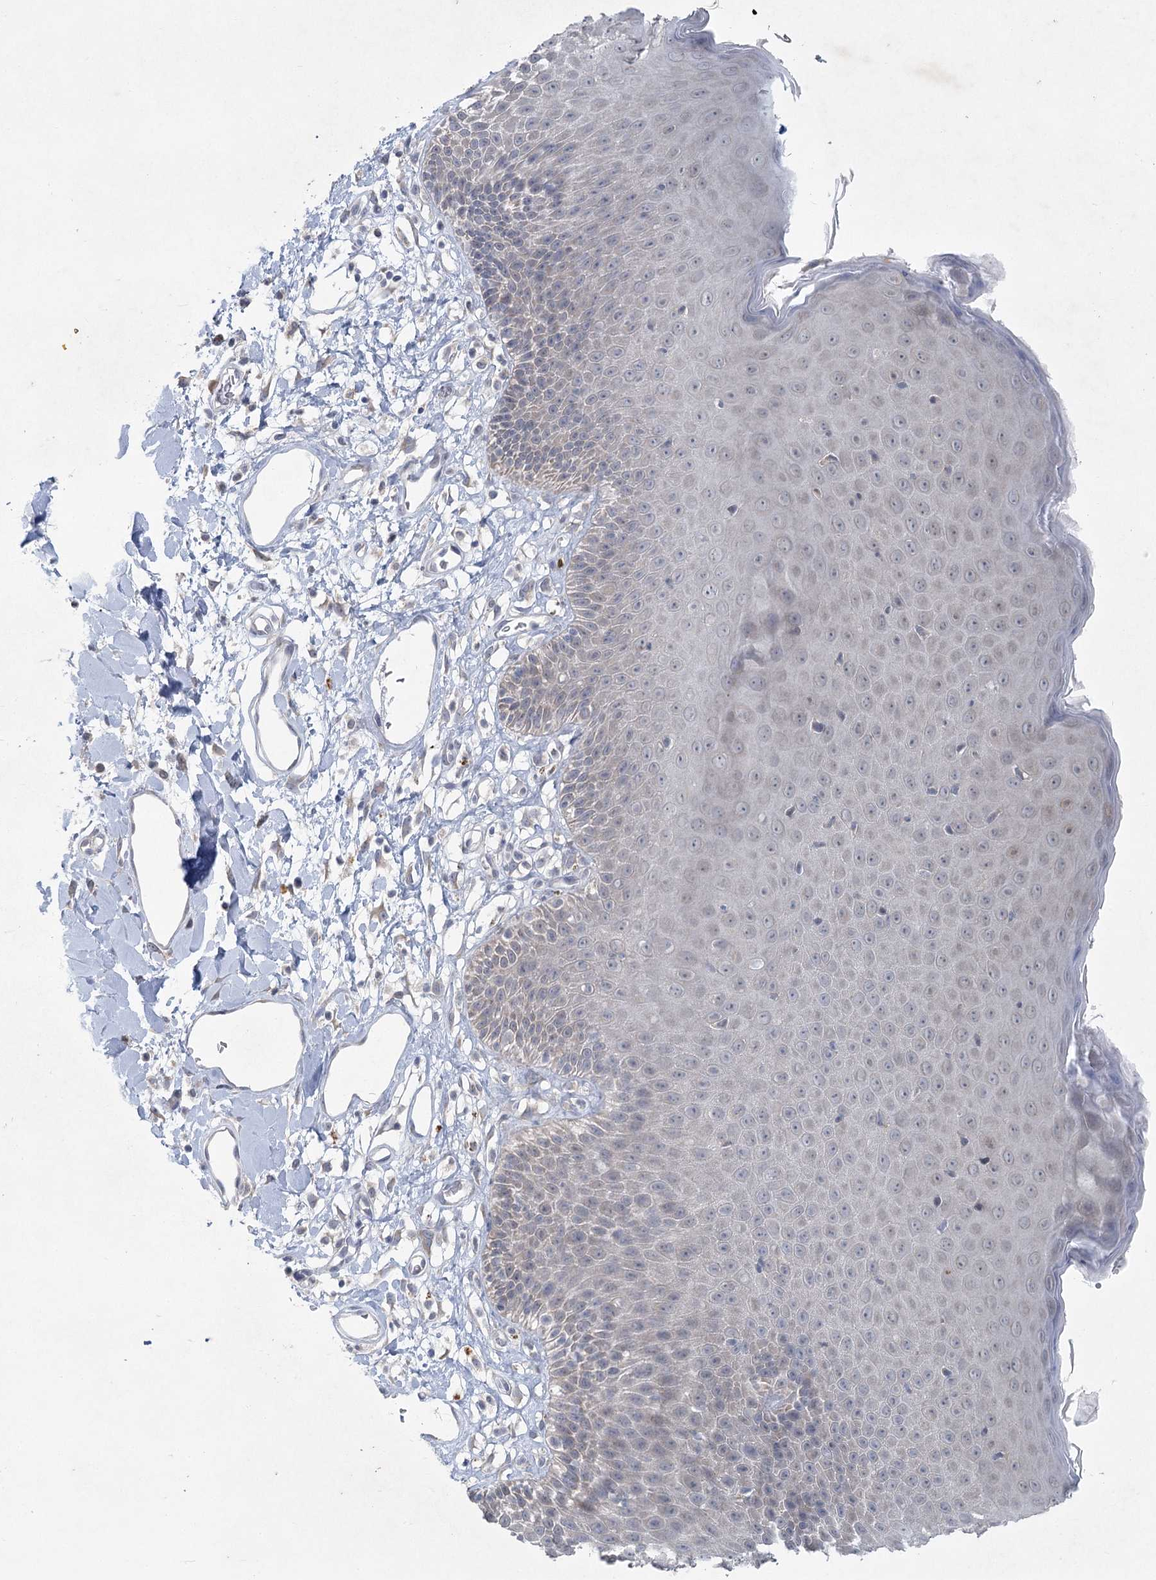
{"staining": {"intensity": "moderate", "quantity": "<25%", "location": "cytoplasmic/membranous"}, "tissue": "skin", "cell_type": "Epidermal cells", "image_type": "normal", "snomed": [{"axis": "morphology", "description": "Normal tissue, NOS"}, {"axis": "topography", "description": "Vulva"}], "caption": "High-magnification brightfield microscopy of unremarkable skin stained with DAB (brown) and counterstained with hematoxylin (blue). epidermal cells exhibit moderate cytoplasmic/membranous staining is seen in about<25% of cells.", "gene": "PLA2G12A", "patient": {"sex": "female", "age": 68}}